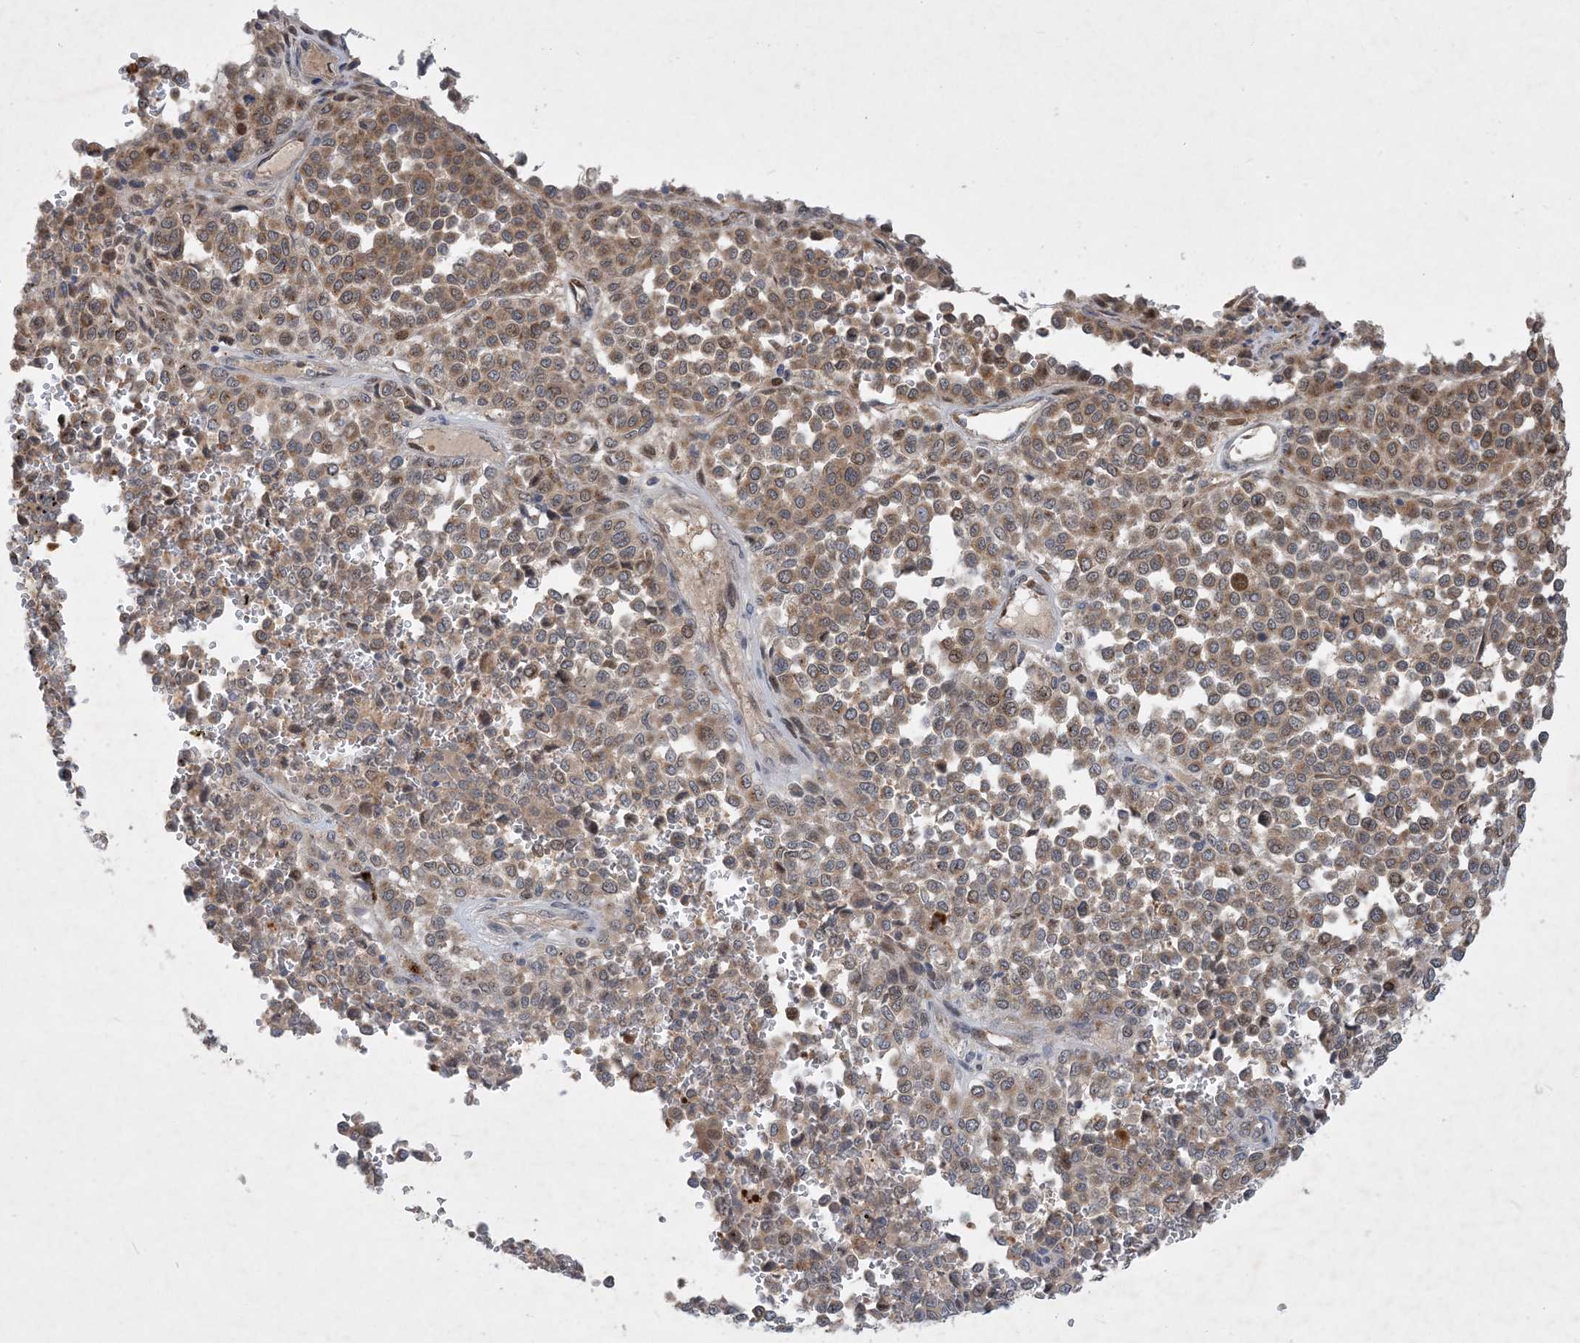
{"staining": {"intensity": "moderate", "quantity": ">75%", "location": "cytoplasmic/membranous,nuclear"}, "tissue": "melanoma", "cell_type": "Tumor cells", "image_type": "cancer", "snomed": [{"axis": "morphology", "description": "Malignant melanoma, Metastatic site"}, {"axis": "topography", "description": "Pancreas"}], "caption": "Malignant melanoma (metastatic site) stained with a protein marker displays moderate staining in tumor cells.", "gene": "TINAG", "patient": {"sex": "female", "age": 30}}